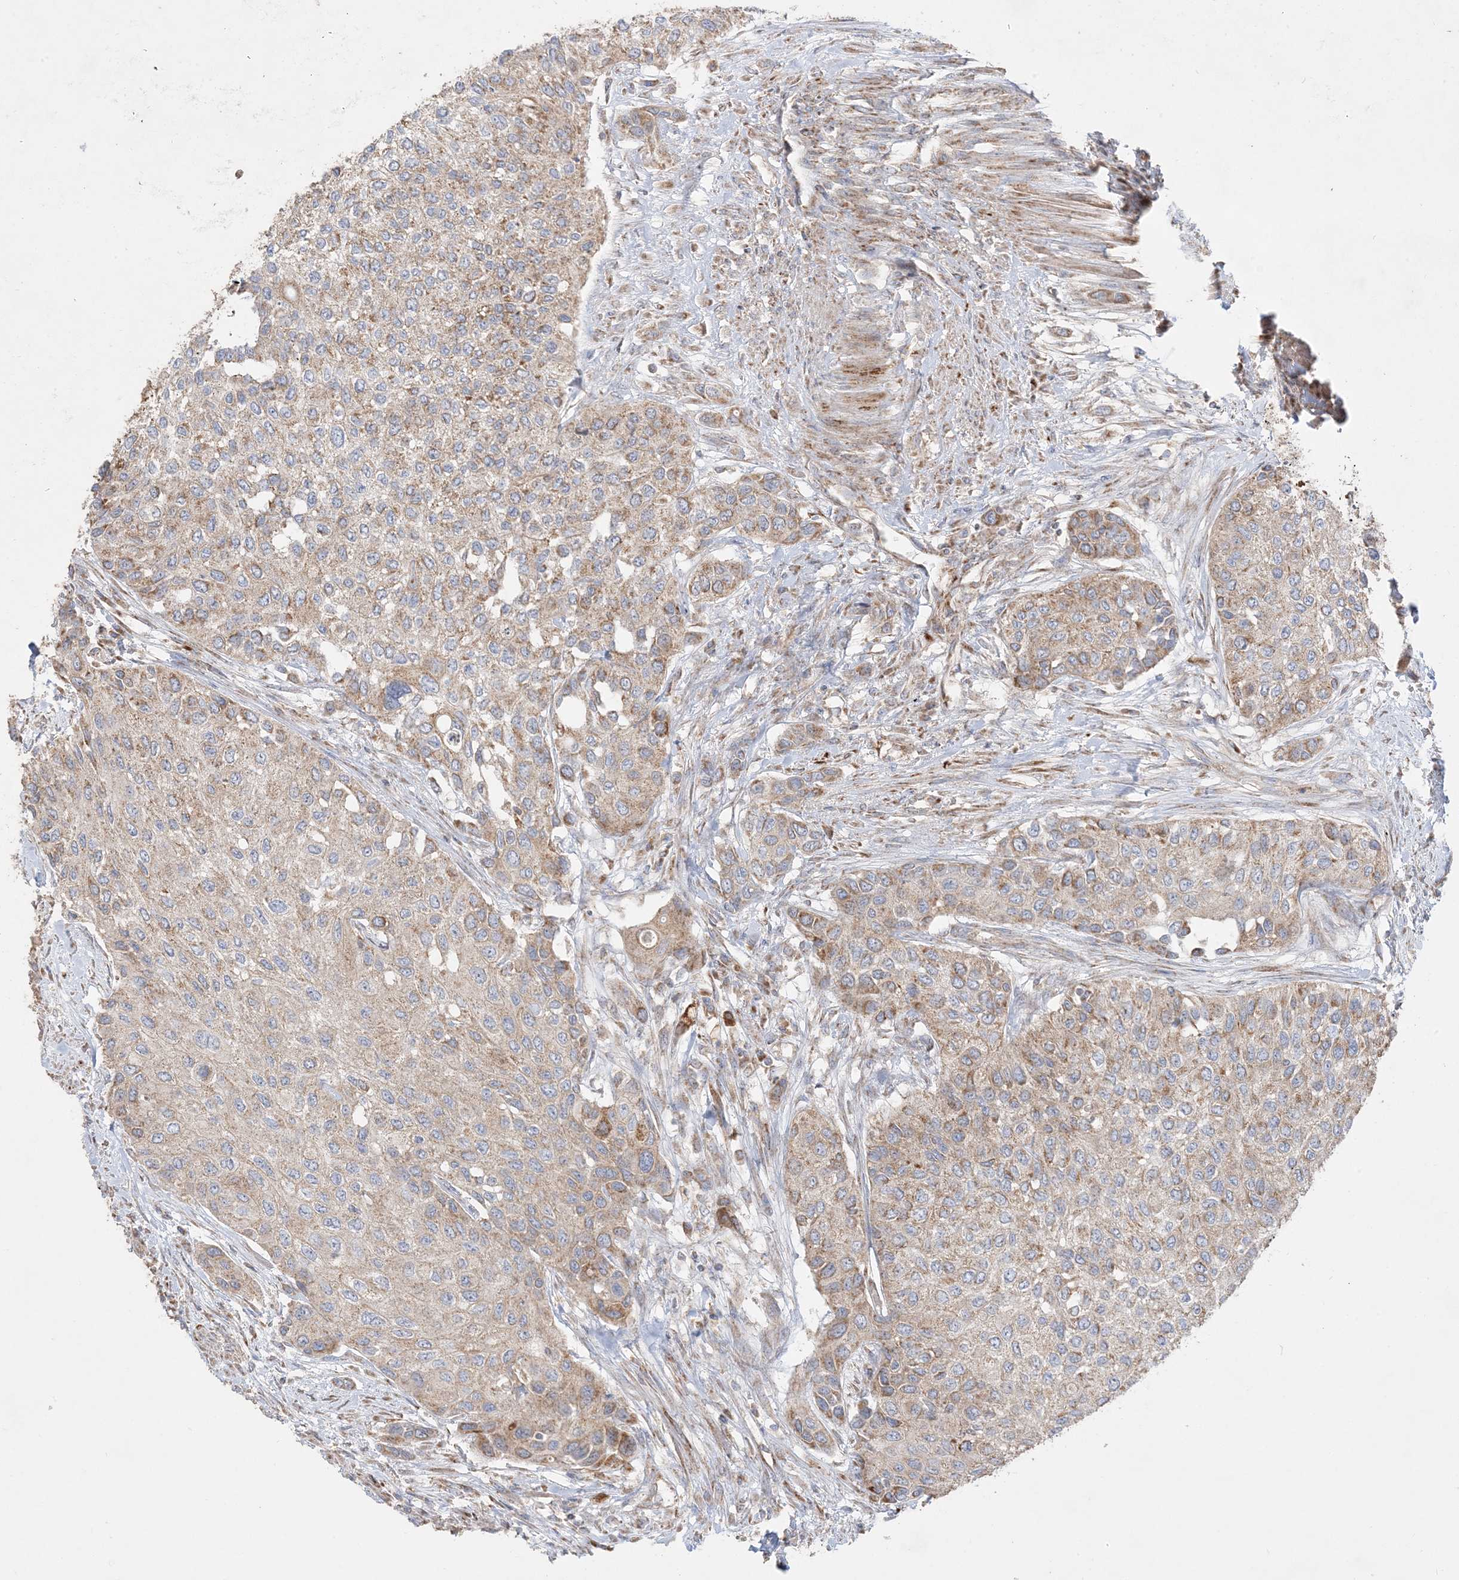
{"staining": {"intensity": "moderate", "quantity": "25%-75%", "location": "cytoplasmic/membranous"}, "tissue": "urothelial cancer", "cell_type": "Tumor cells", "image_type": "cancer", "snomed": [{"axis": "morphology", "description": "Normal tissue, NOS"}, {"axis": "morphology", "description": "Urothelial carcinoma, High grade"}, {"axis": "topography", "description": "Vascular tissue"}, {"axis": "topography", "description": "Urinary bladder"}], "caption": "An immunohistochemistry (IHC) photomicrograph of neoplastic tissue is shown. Protein staining in brown labels moderate cytoplasmic/membranous positivity in high-grade urothelial carcinoma within tumor cells.", "gene": "NDUFAF3", "patient": {"sex": "female", "age": 56}}